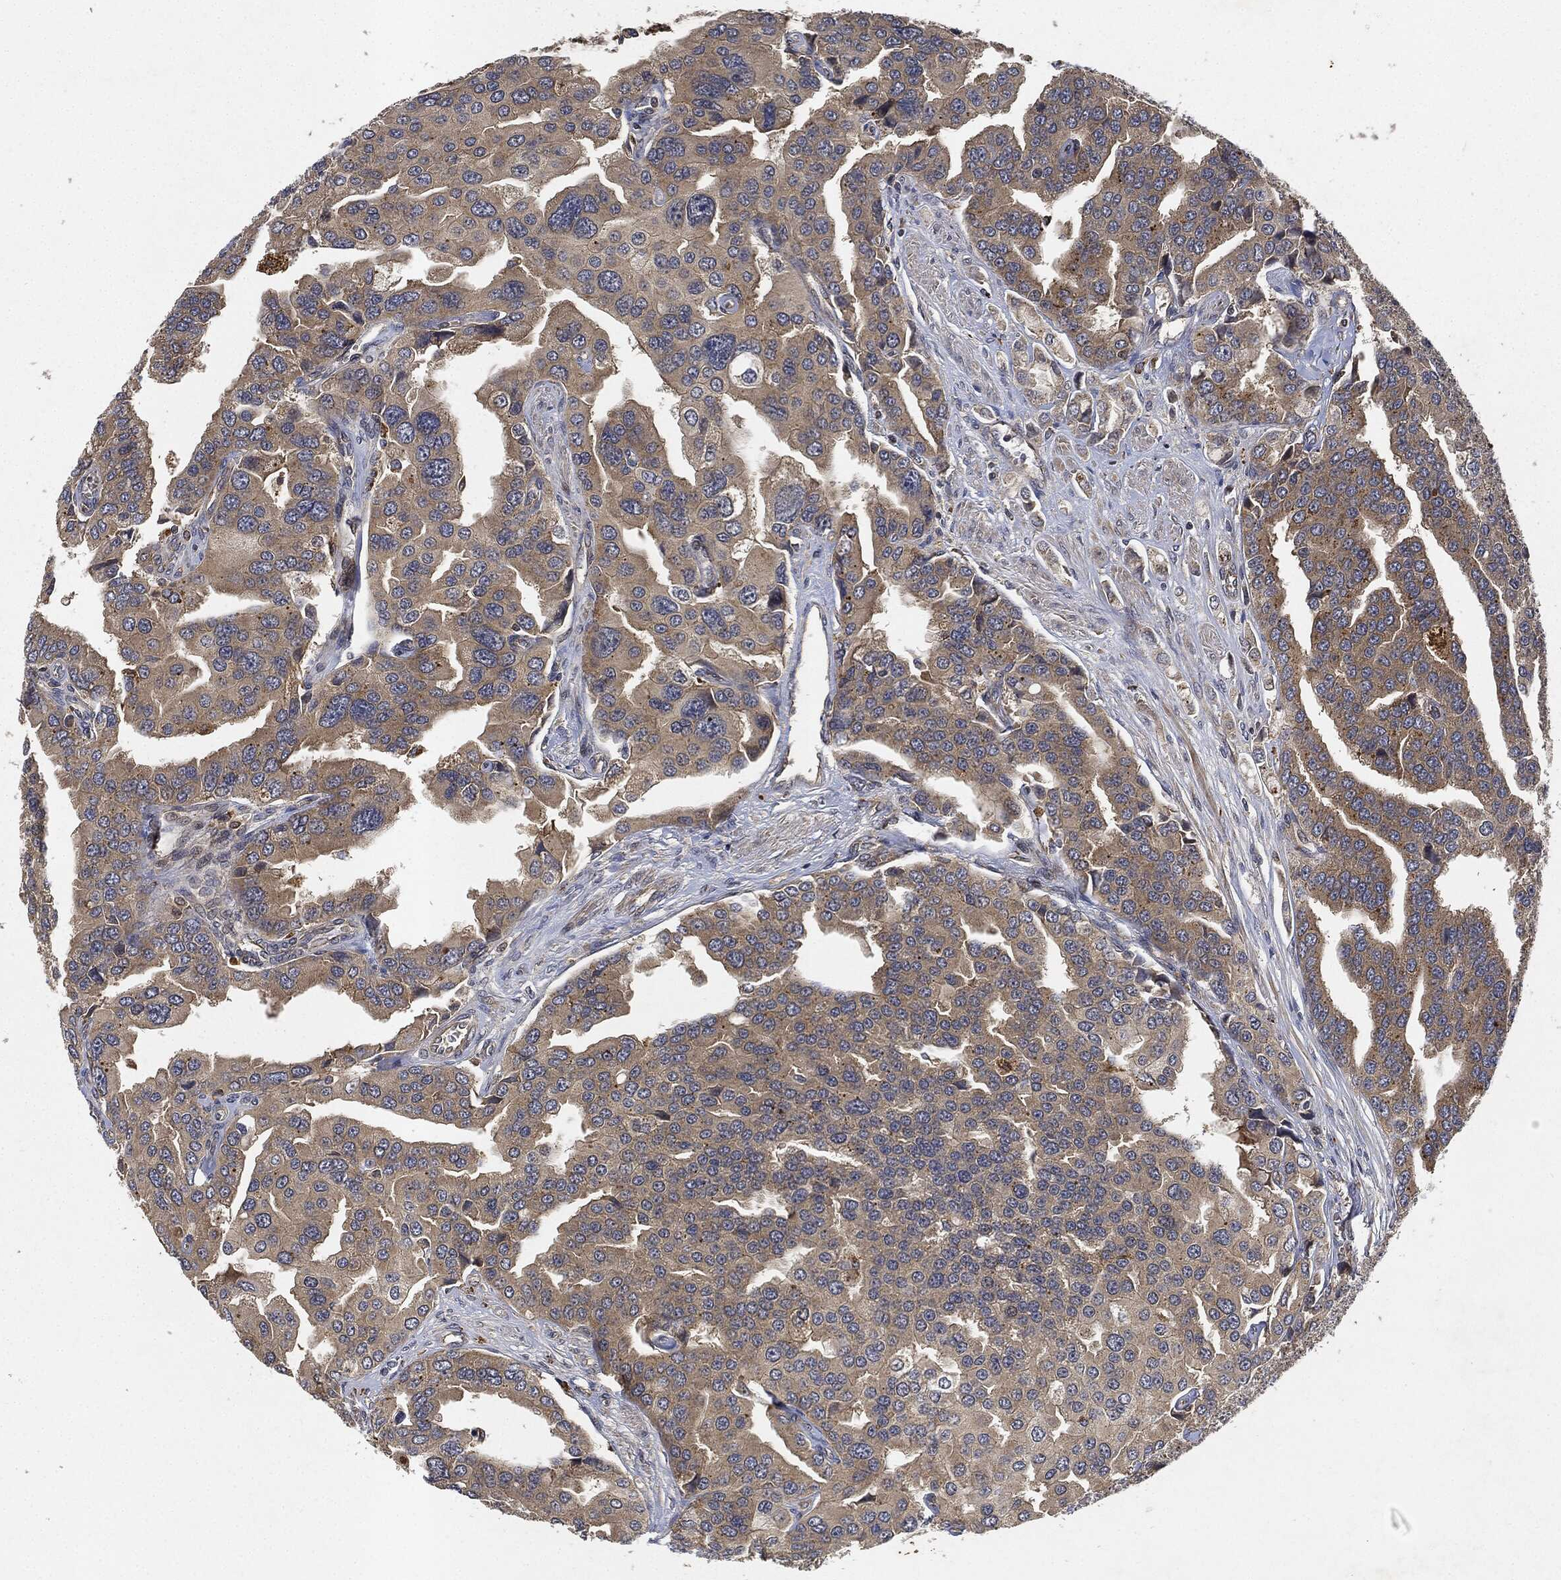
{"staining": {"intensity": "weak", "quantity": ">75%", "location": "cytoplasmic/membranous"}, "tissue": "prostate cancer", "cell_type": "Tumor cells", "image_type": "cancer", "snomed": [{"axis": "morphology", "description": "Adenocarcinoma, NOS"}, {"axis": "topography", "description": "Prostate and seminal vesicle, NOS"}, {"axis": "topography", "description": "Prostate"}], "caption": "Immunohistochemistry (DAB) staining of human adenocarcinoma (prostate) exhibits weak cytoplasmic/membranous protein expression in approximately >75% of tumor cells.", "gene": "MLST8", "patient": {"sex": "male", "age": 69}}